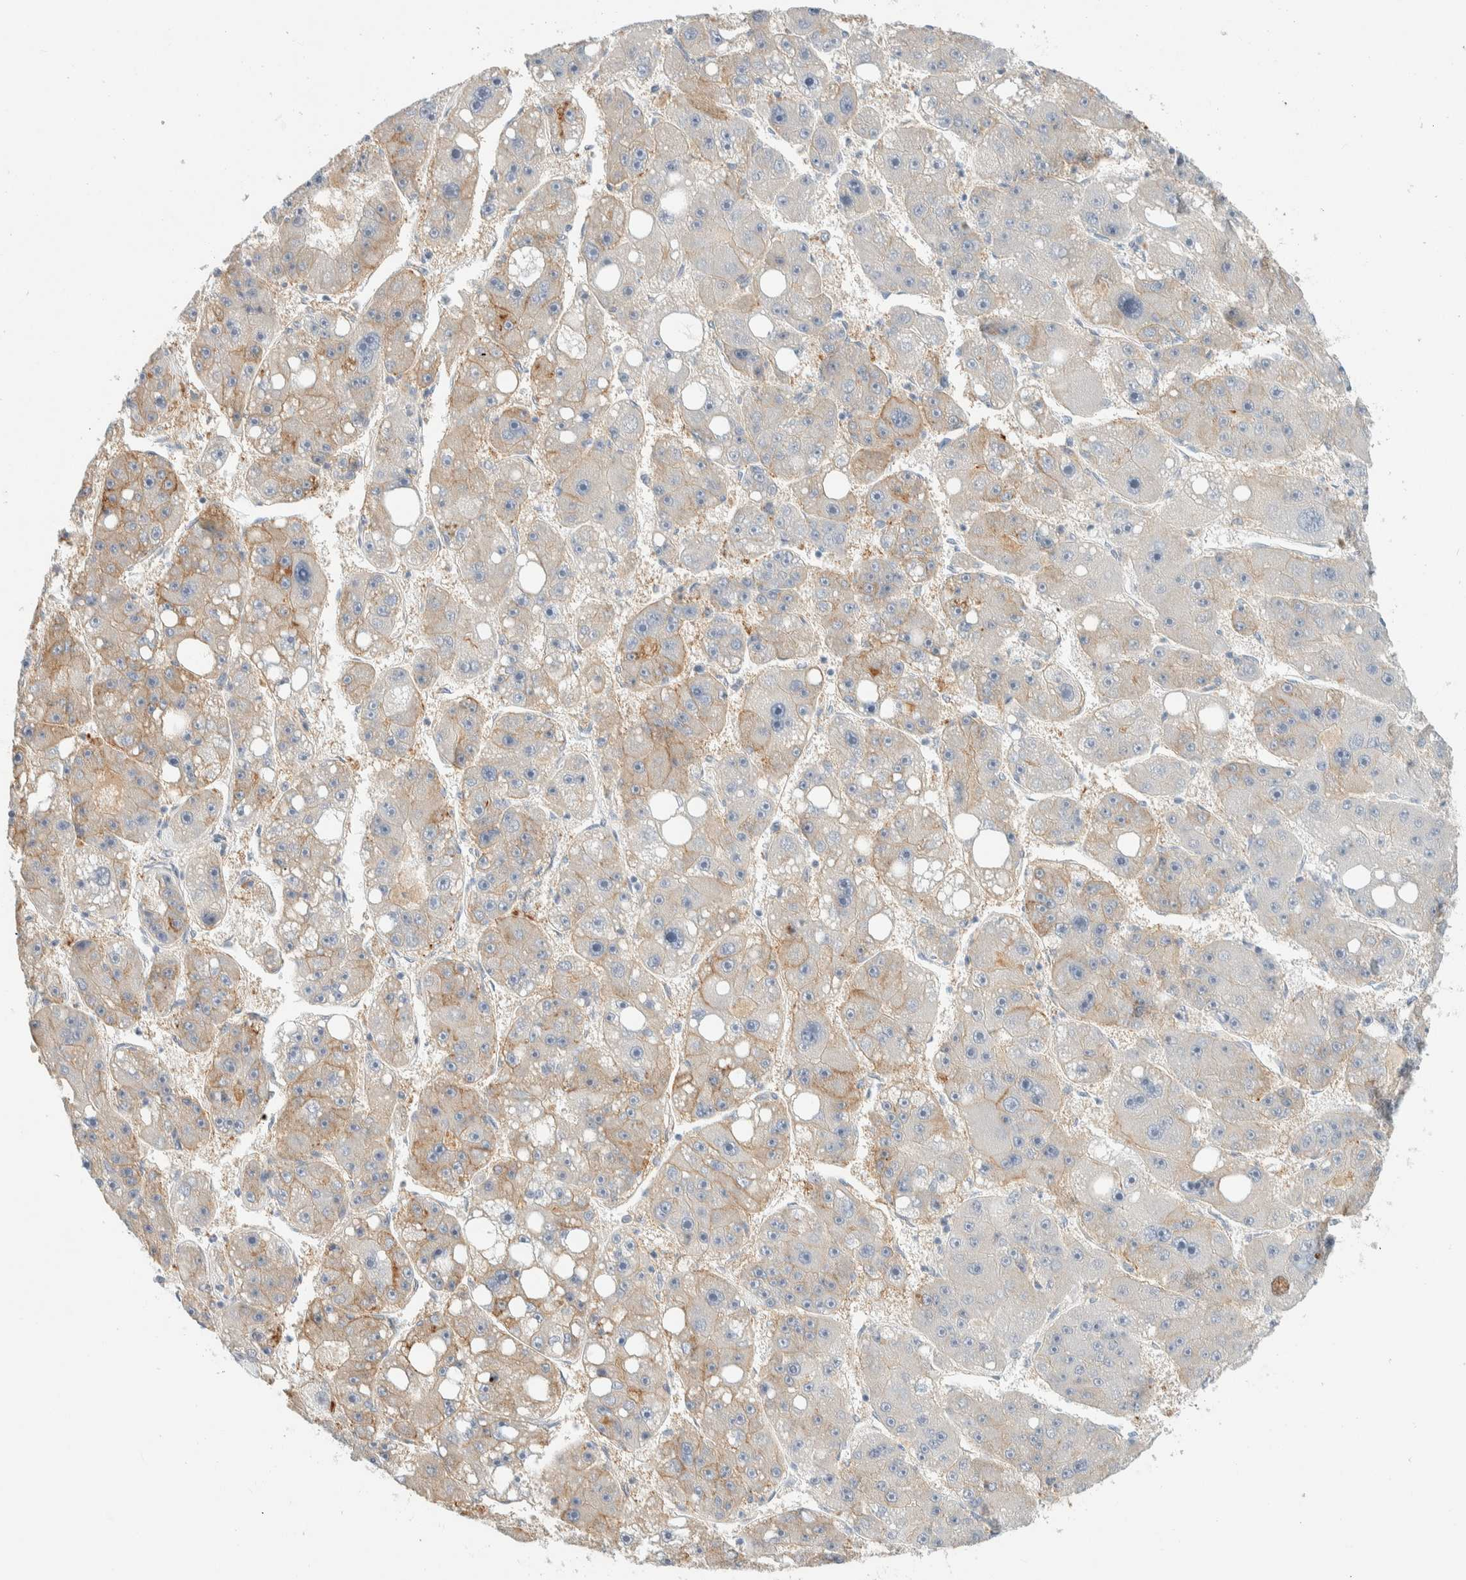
{"staining": {"intensity": "moderate", "quantity": "25%-75%", "location": "cytoplasmic/membranous"}, "tissue": "liver cancer", "cell_type": "Tumor cells", "image_type": "cancer", "snomed": [{"axis": "morphology", "description": "Carcinoma, Hepatocellular, NOS"}, {"axis": "topography", "description": "Liver"}], "caption": "DAB immunohistochemical staining of human hepatocellular carcinoma (liver) shows moderate cytoplasmic/membranous protein staining in approximately 25%-75% of tumor cells.", "gene": "TMEM184B", "patient": {"sex": "female", "age": 61}}